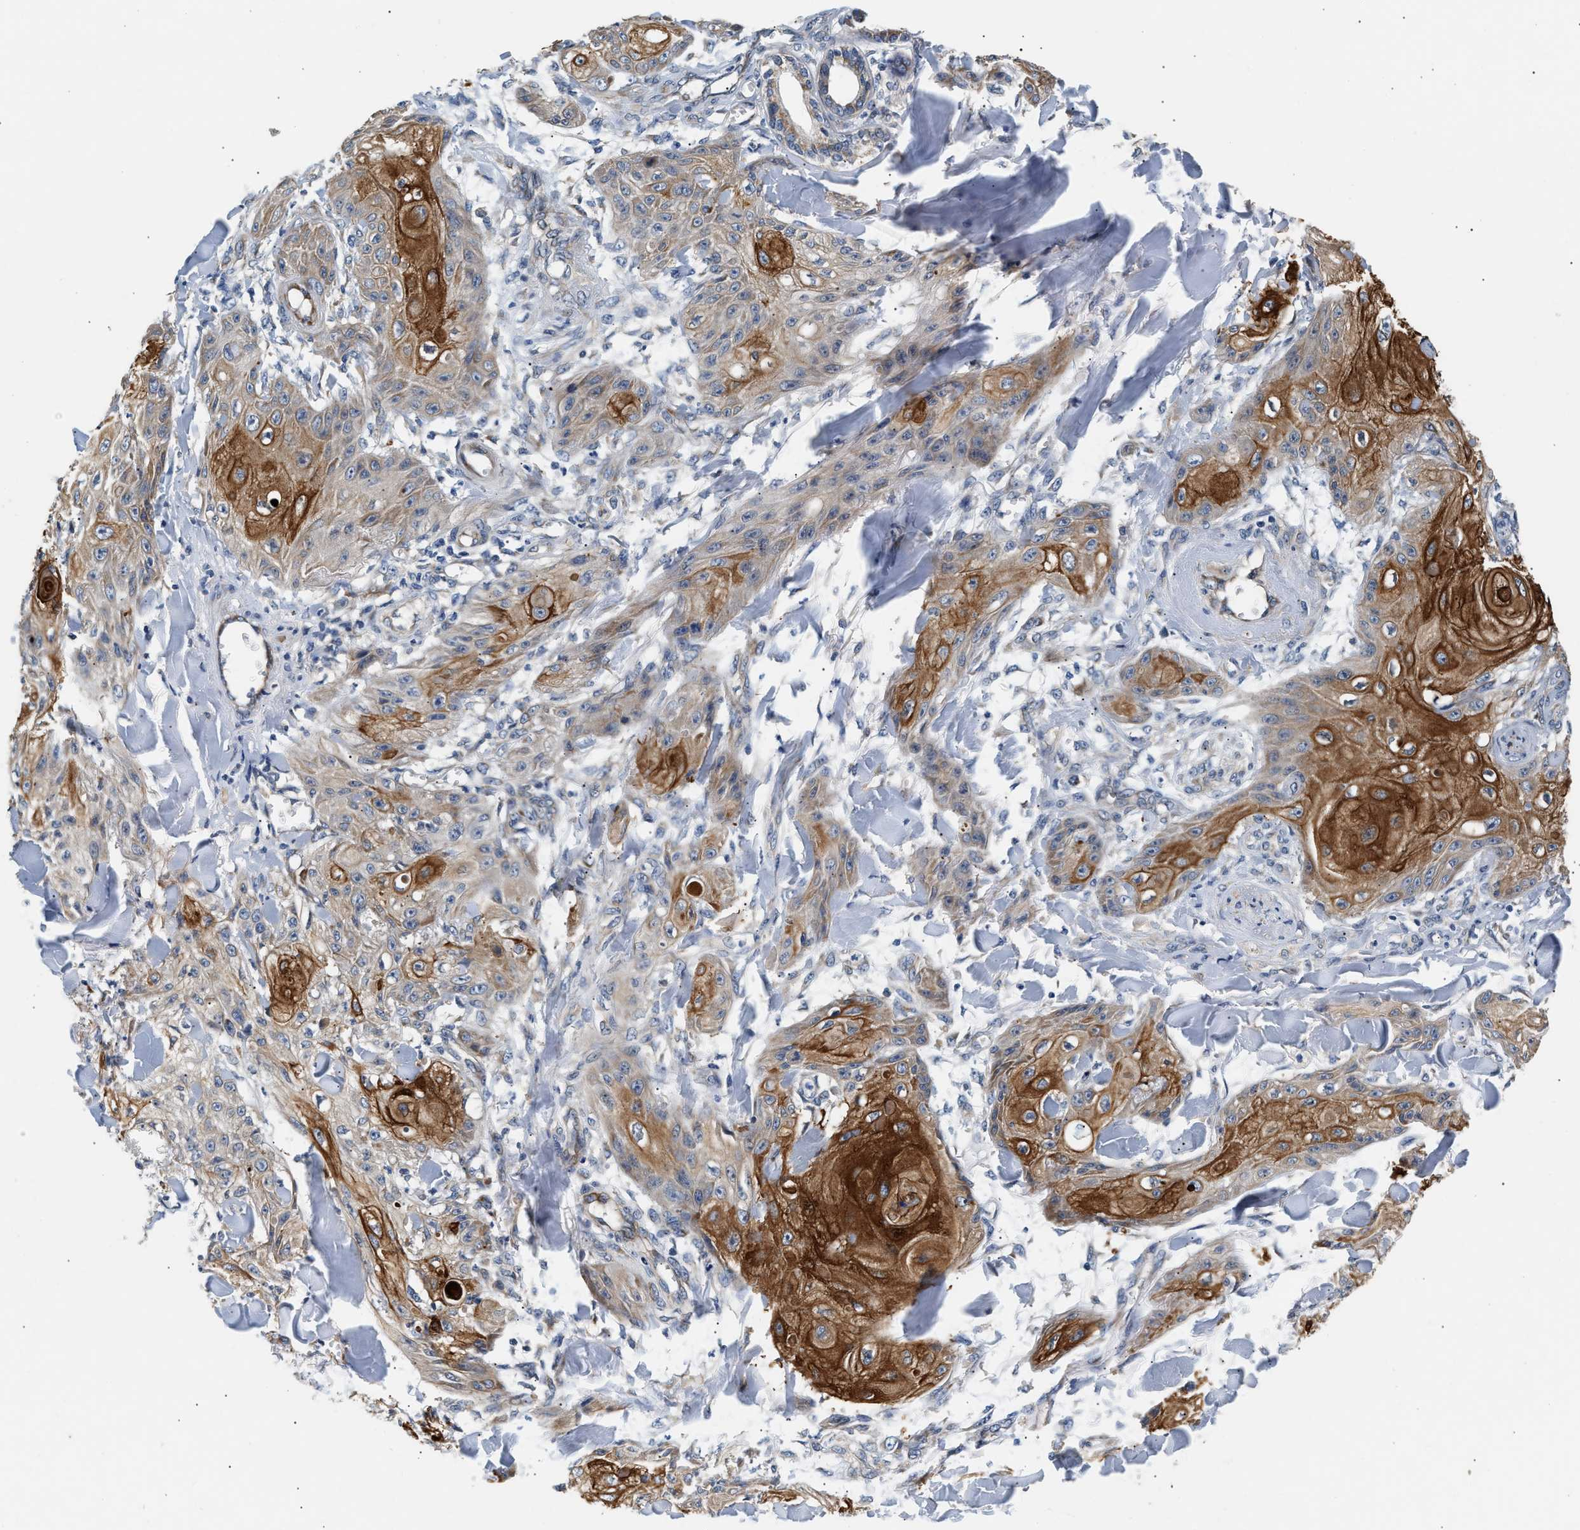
{"staining": {"intensity": "strong", "quantity": "25%-75%", "location": "cytoplasmic/membranous"}, "tissue": "skin cancer", "cell_type": "Tumor cells", "image_type": "cancer", "snomed": [{"axis": "morphology", "description": "Squamous cell carcinoma, NOS"}, {"axis": "topography", "description": "Skin"}], "caption": "About 25%-75% of tumor cells in skin cancer (squamous cell carcinoma) exhibit strong cytoplasmic/membranous protein staining as visualized by brown immunohistochemical staining.", "gene": "IFT74", "patient": {"sex": "male", "age": 74}}